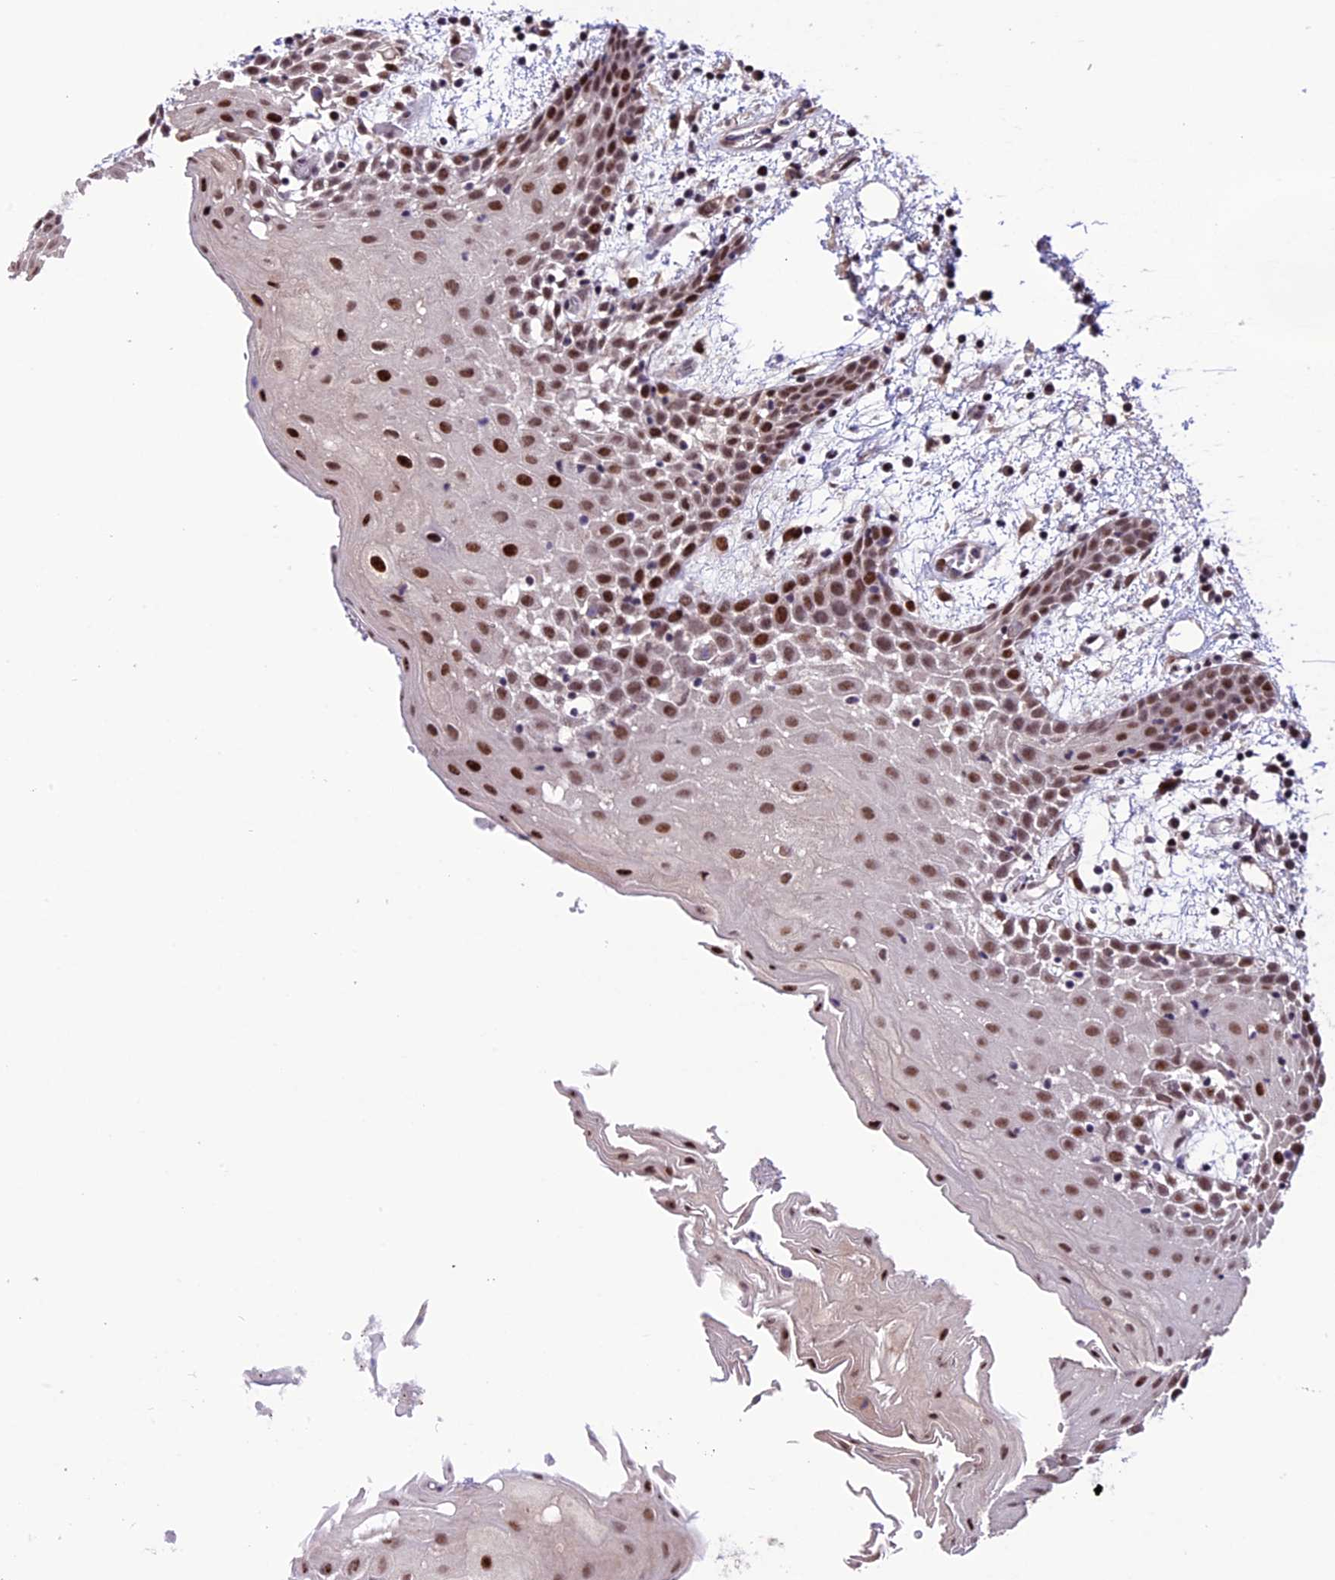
{"staining": {"intensity": "moderate", "quantity": ">75%", "location": "nuclear"}, "tissue": "oral mucosa", "cell_type": "Squamous epithelial cells", "image_type": "normal", "snomed": [{"axis": "morphology", "description": "Normal tissue, NOS"}, {"axis": "topography", "description": "Skeletal muscle"}, {"axis": "topography", "description": "Oral tissue"}, {"axis": "topography", "description": "Salivary gland"}, {"axis": "topography", "description": "Peripheral nerve tissue"}], "caption": "Normal oral mucosa was stained to show a protein in brown. There is medium levels of moderate nuclear positivity in approximately >75% of squamous epithelial cells. Immunohistochemistry stains the protein of interest in brown and the nuclei are stained blue.", "gene": "TCP11L2", "patient": {"sex": "male", "age": 54}}